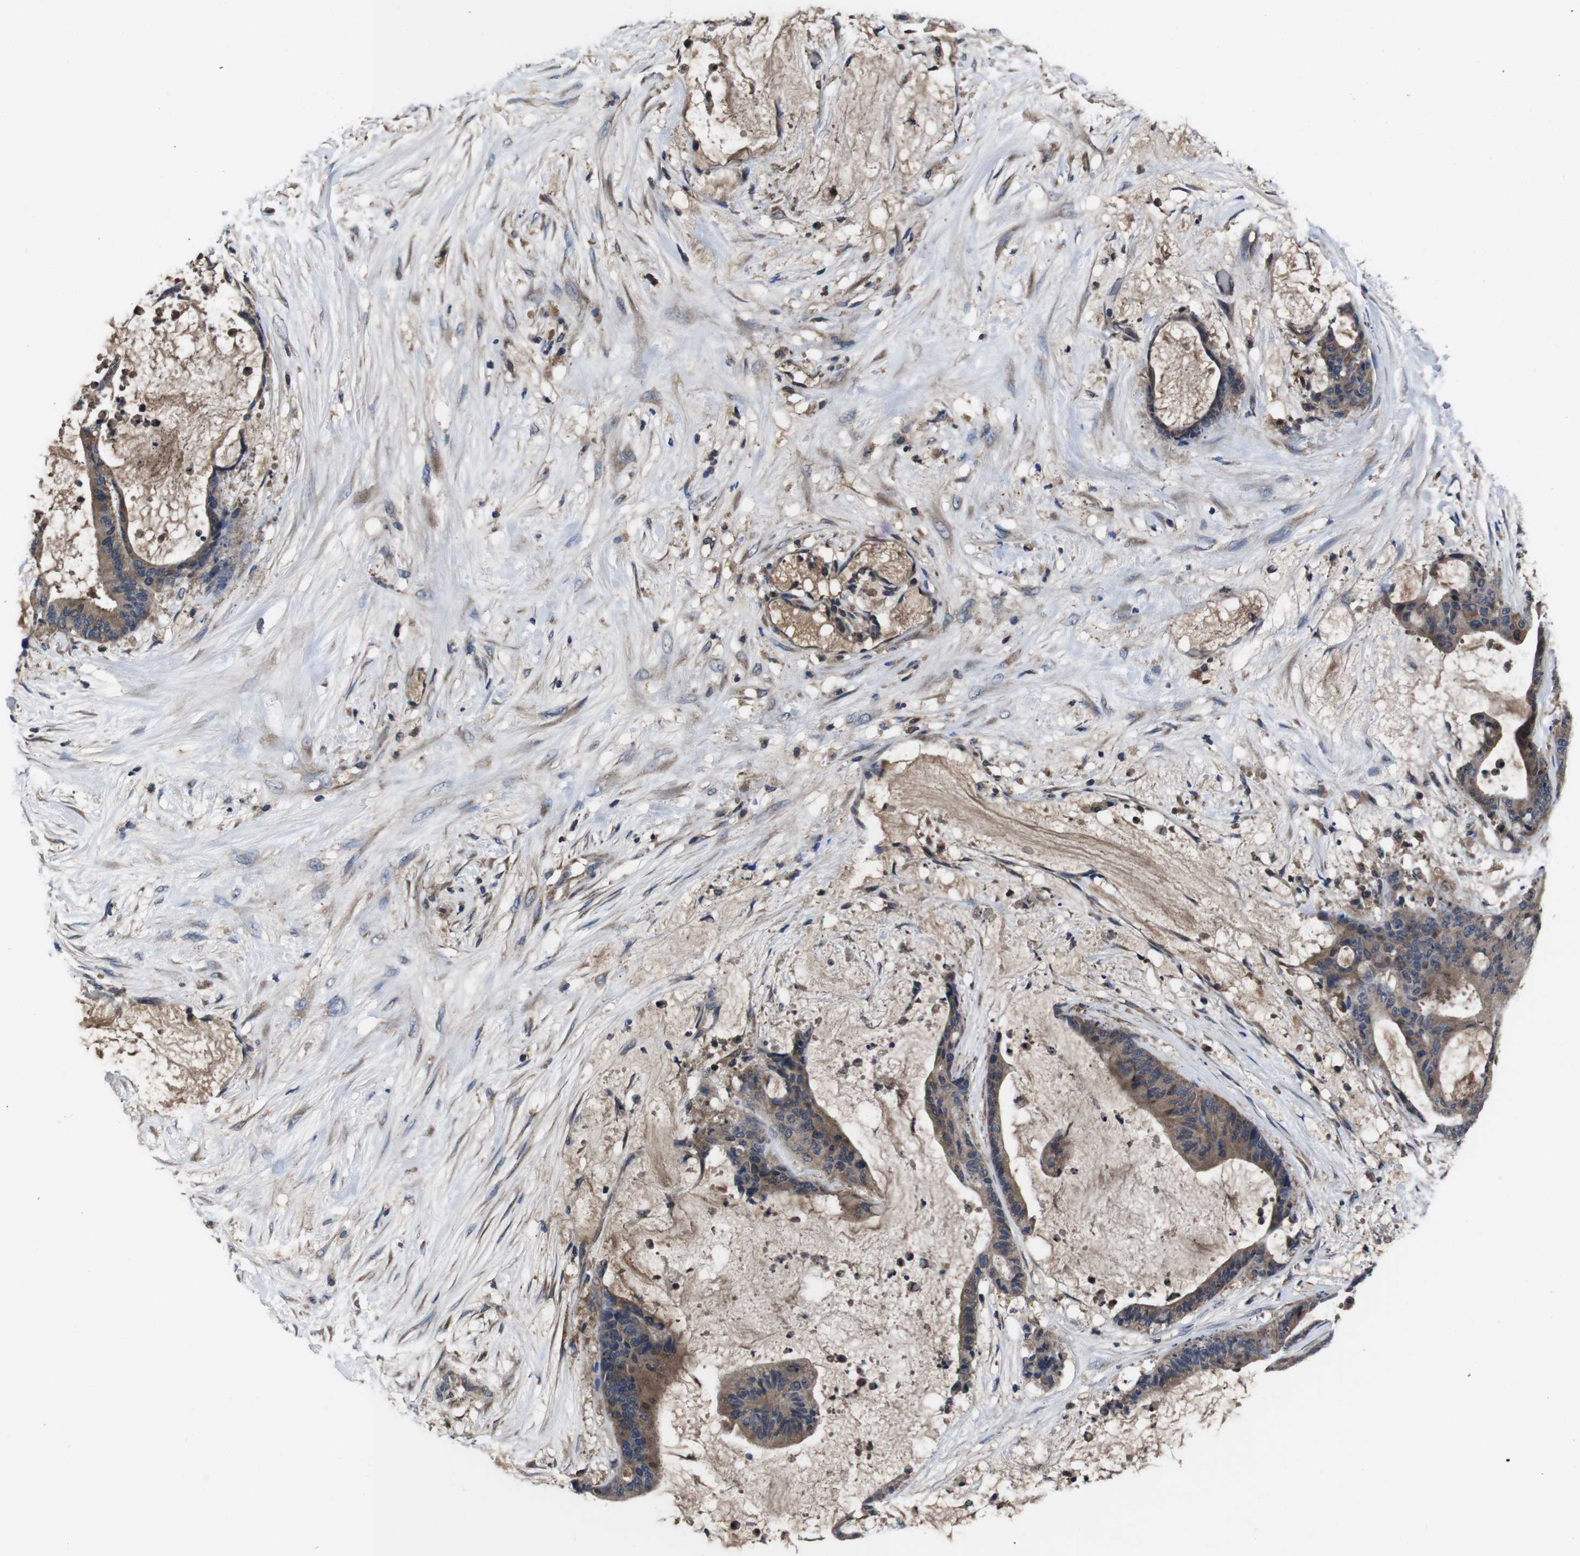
{"staining": {"intensity": "weak", "quantity": ">75%", "location": "cytoplasmic/membranous"}, "tissue": "liver cancer", "cell_type": "Tumor cells", "image_type": "cancer", "snomed": [{"axis": "morphology", "description": "Cholangiocarcinoma"}, {"axis": "topography", "description": "Liver"}], "caption": "Liver cholangiocarcinoma tissue exhibits weak cytoplasmic/membranous positivity in approximately >75% of tumor cells, visualized by immunohistochemistry.", "gene": "CXCL11", "patient": {"sex": "female", "age": 73}}